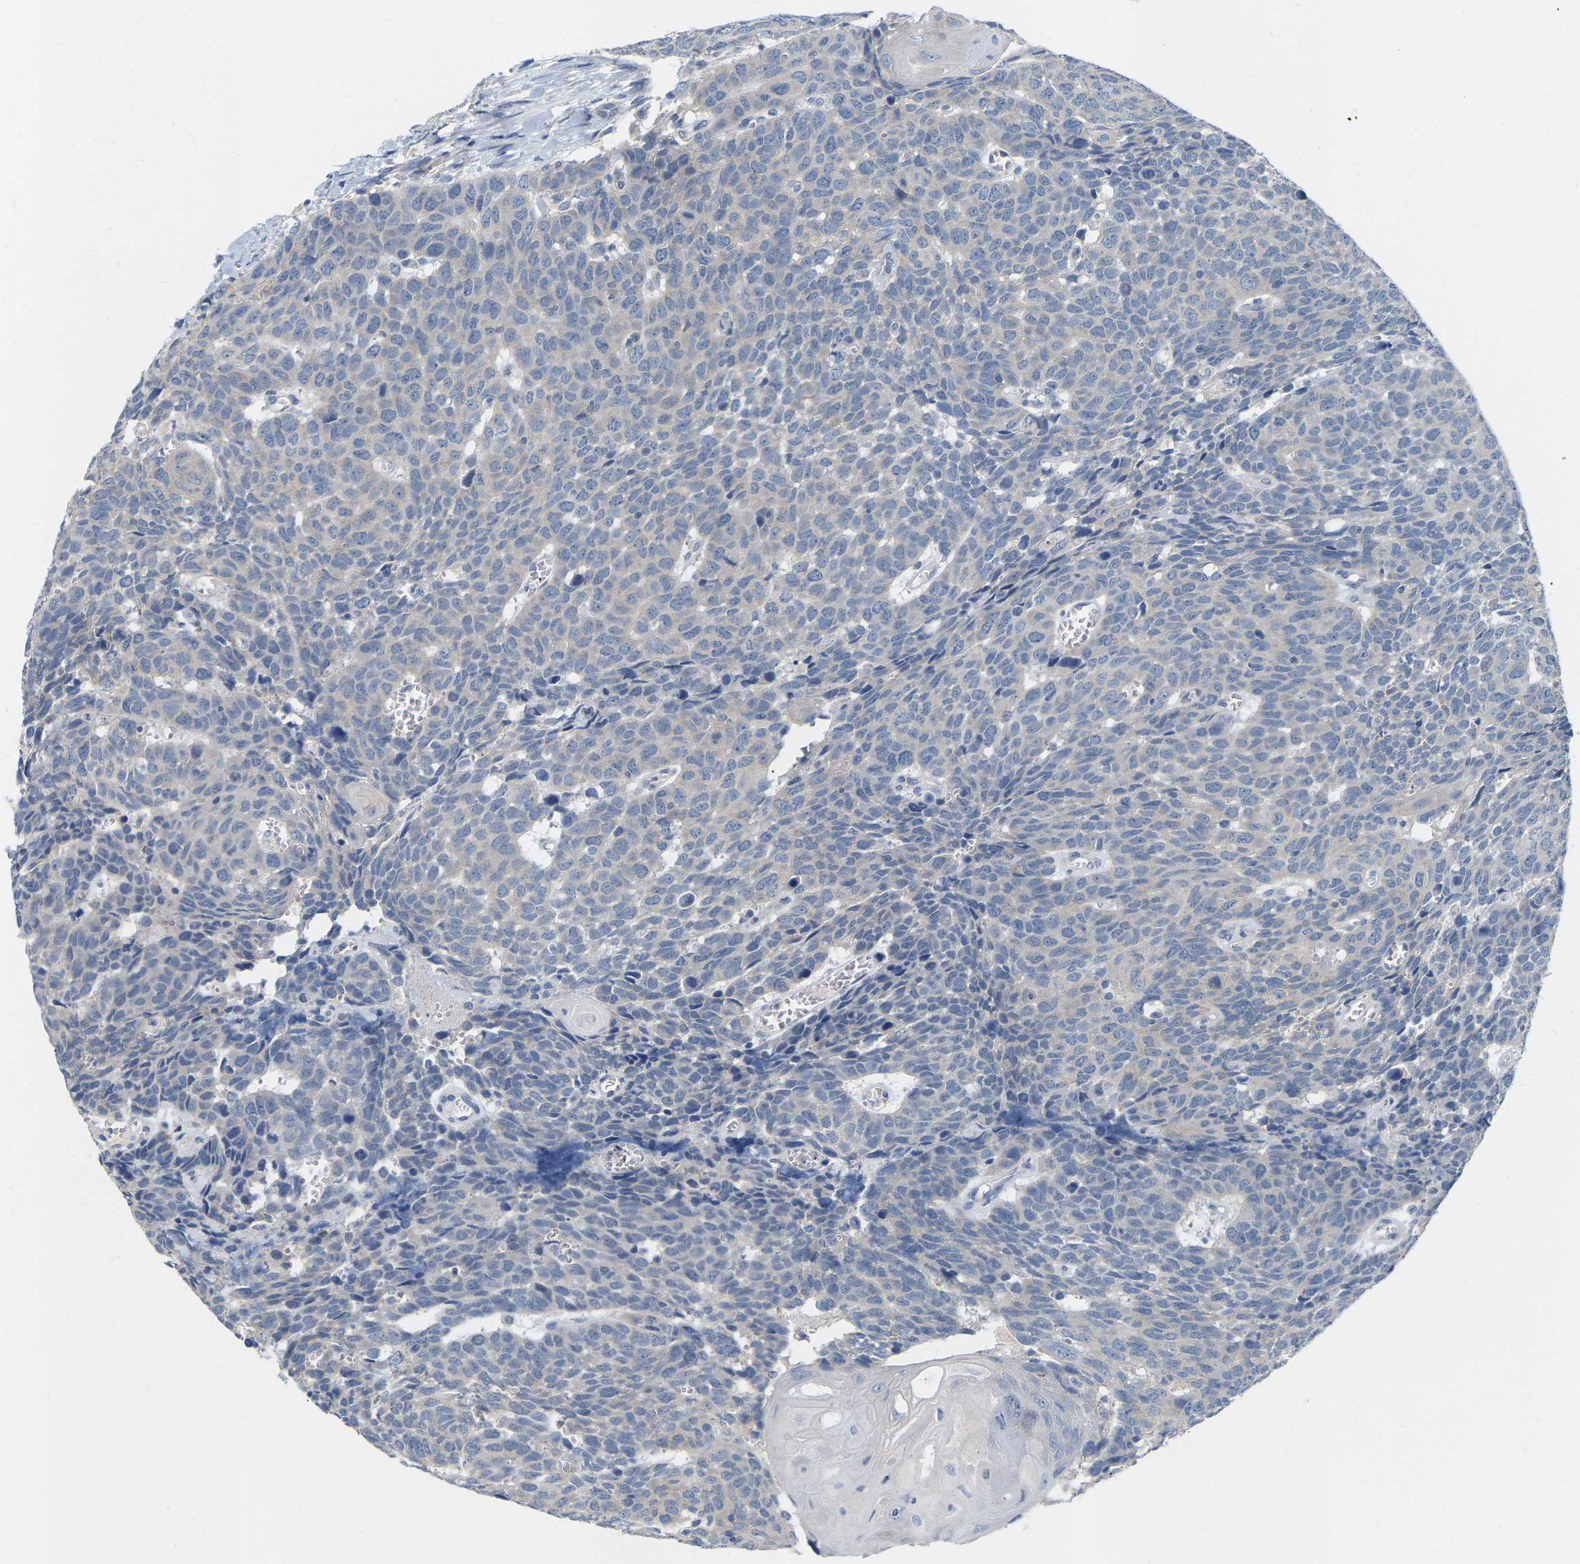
{"staining": {"intensity": "negative", "quantity": "none", "location": "none"}, "tissue": "head and neck cancer", "cell_type": "Tumor cells", "image_type": "cancer", "snomed": [{"axis": "morphology", "description": "Squamous cell carcinoma, NOS"}, {"axis": "topography", "description": "Head-Neck"}], "caption": "Immunohistochemical staining of human squamous cell carcinoma (head and neck) demonstrates no significant positivity in tumor cells.", "gene": "WIPI2", "patient": {"sex": "male", "age": 66}}